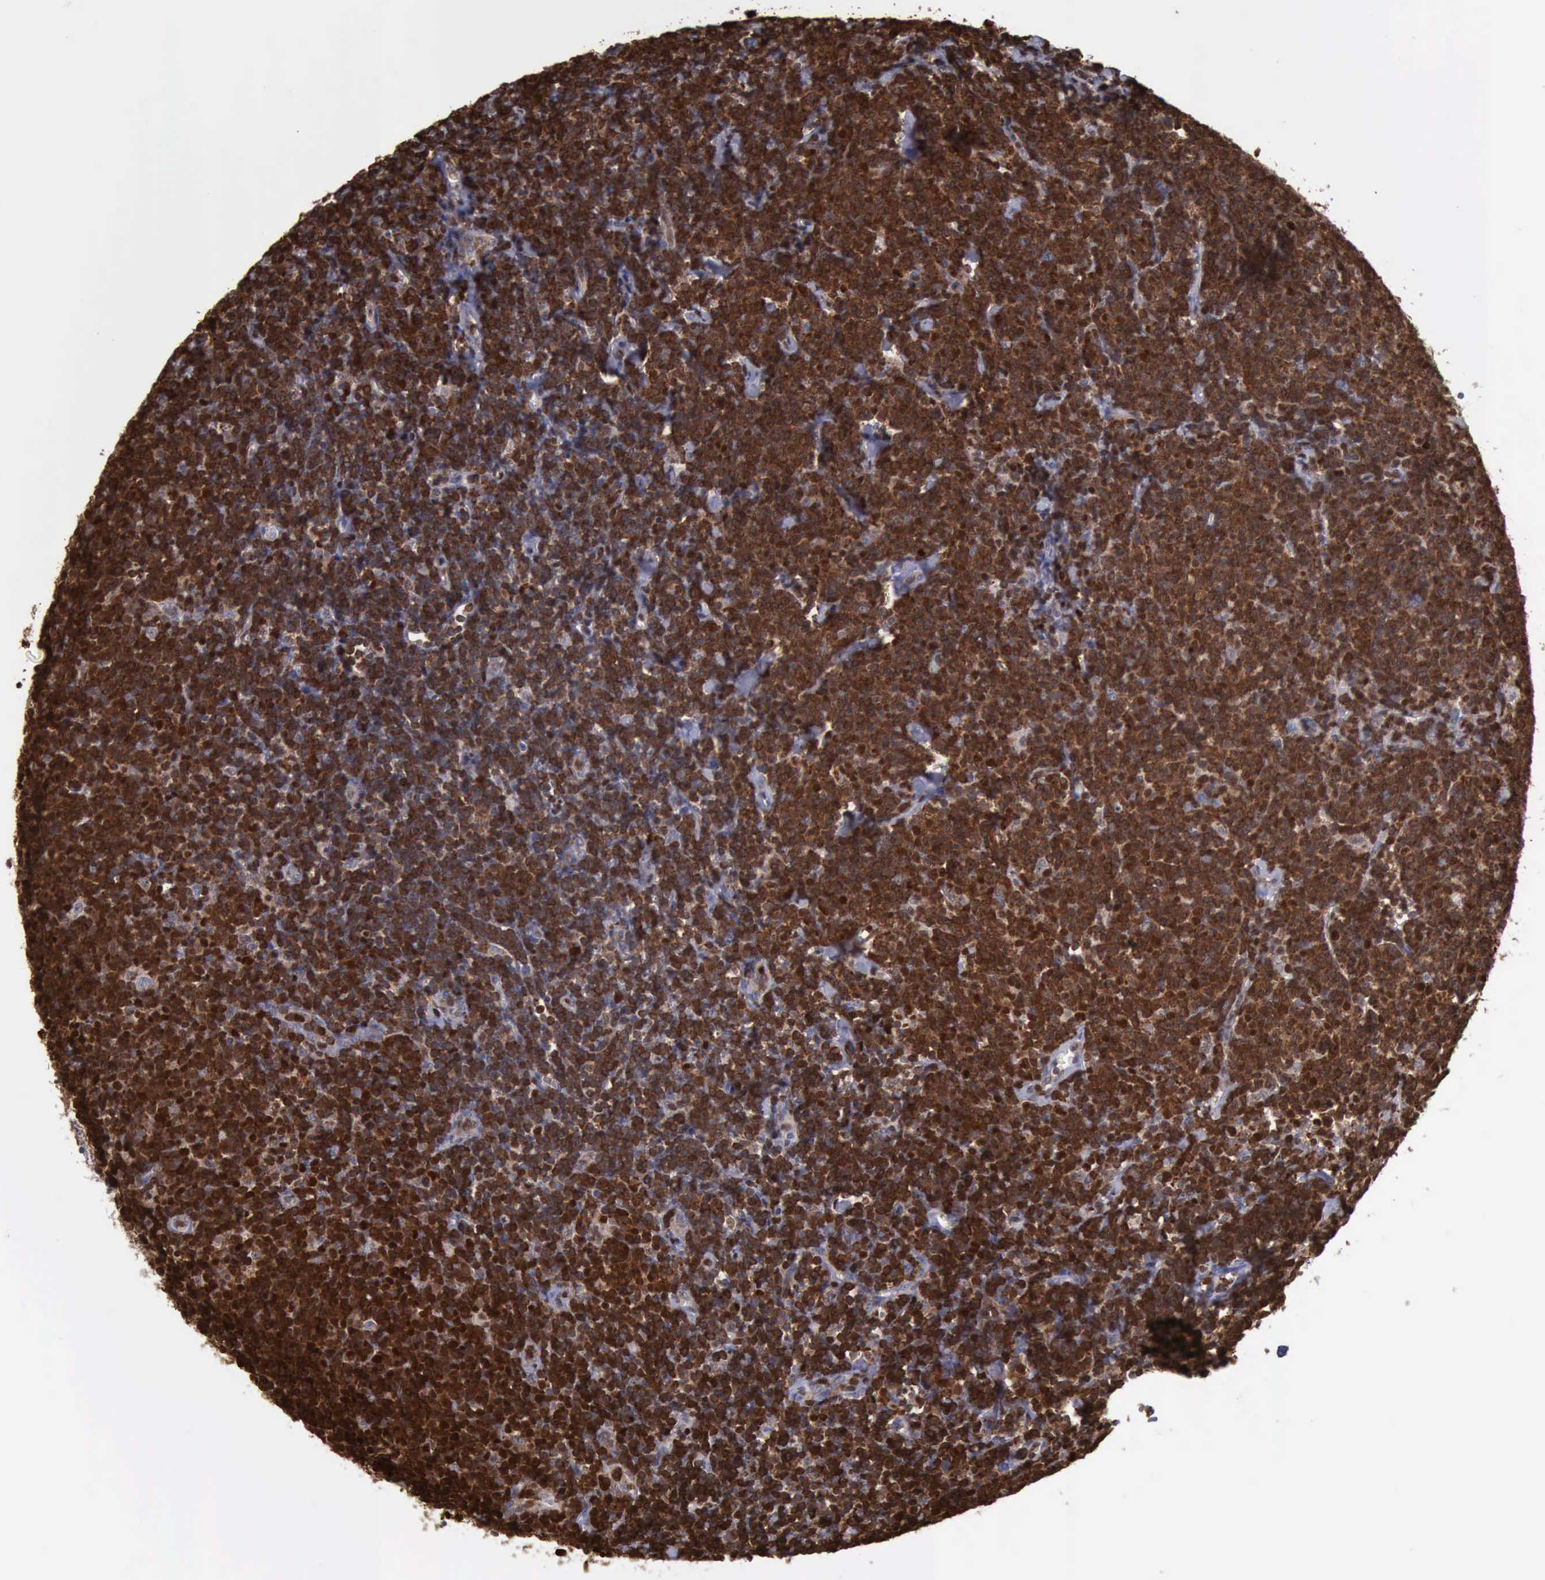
{"staining": {"intensity": "strong", "quantity": ">75%", "location": "cytoplasmic/membranous,nuclear"}, "tissue": "lymphoma", "cell_type": "Tumor cells", "image_type": "cancer", "snomed": [{"axis": "morphology", "description": "Malignant lymphoma, non-Hodgkin's type, Low grade"}, {"axis": "topography", "description": "Lymph node"}], "caption": "Low-grade malignant lymphoma, non-Hodgkin's type stained for a protein (brown) exhibits strong cytoplasmic/membranous and nuclear positive positivity in about >75% of tumor cells.", "gene": "PDCD4", "patient": {"sex": "male", "age": 65}}